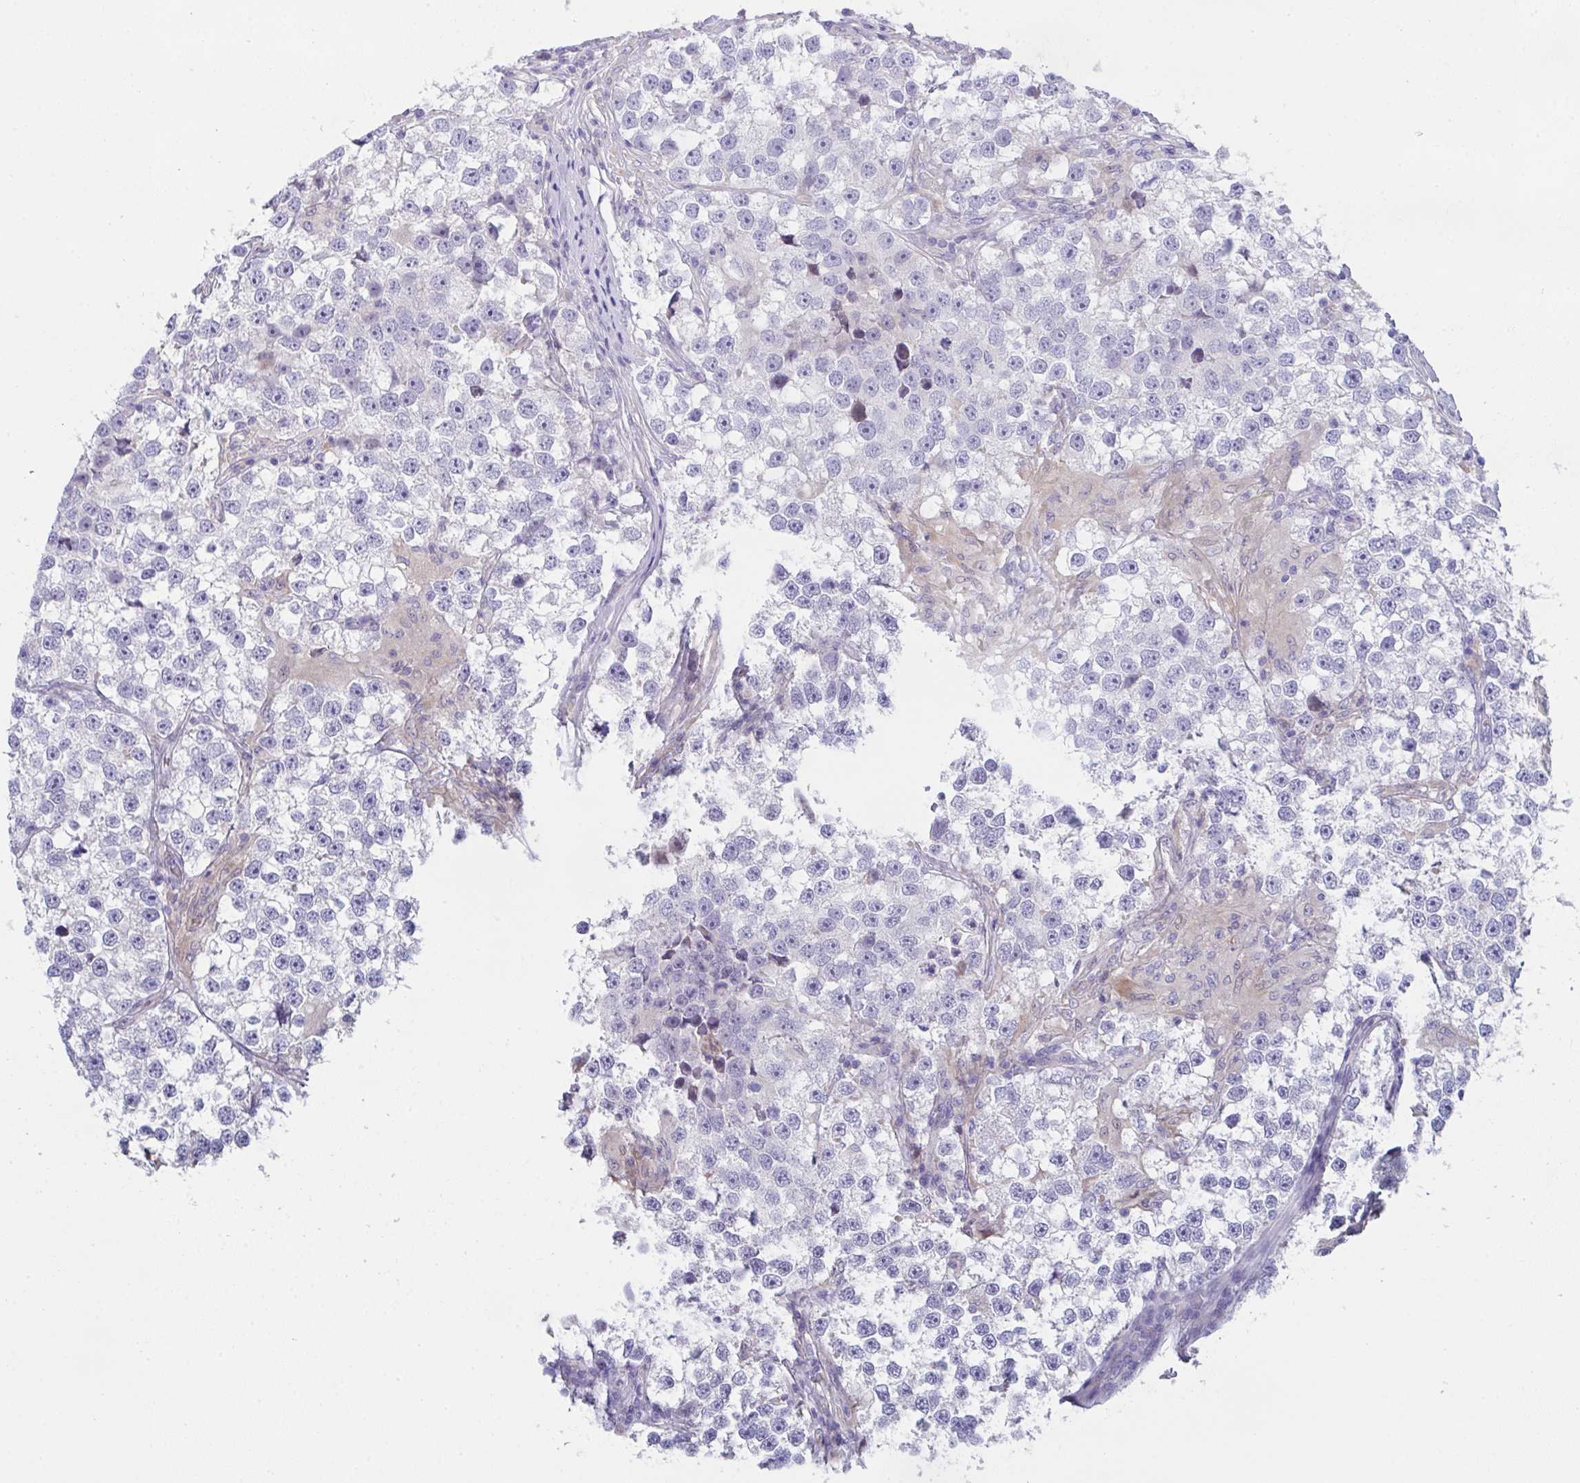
{"staining": {"intensity": "negative", "quantity": "none", "location": "none"}, "tissue": "testis cancer", "cell_type": "Tumor cells", "image_type": "cancer", "snomed": [{"axis": "morphology", "description": "Seminoma, NOS"}, {"axis": "topography", "description": "Testis"}], "caption": "Immunohistochemical staining of seminoma (testis) reveals no significant staining in tumor cells.", "gene": "FBXO47", "patient": {"sex": "male", "age": 46}}